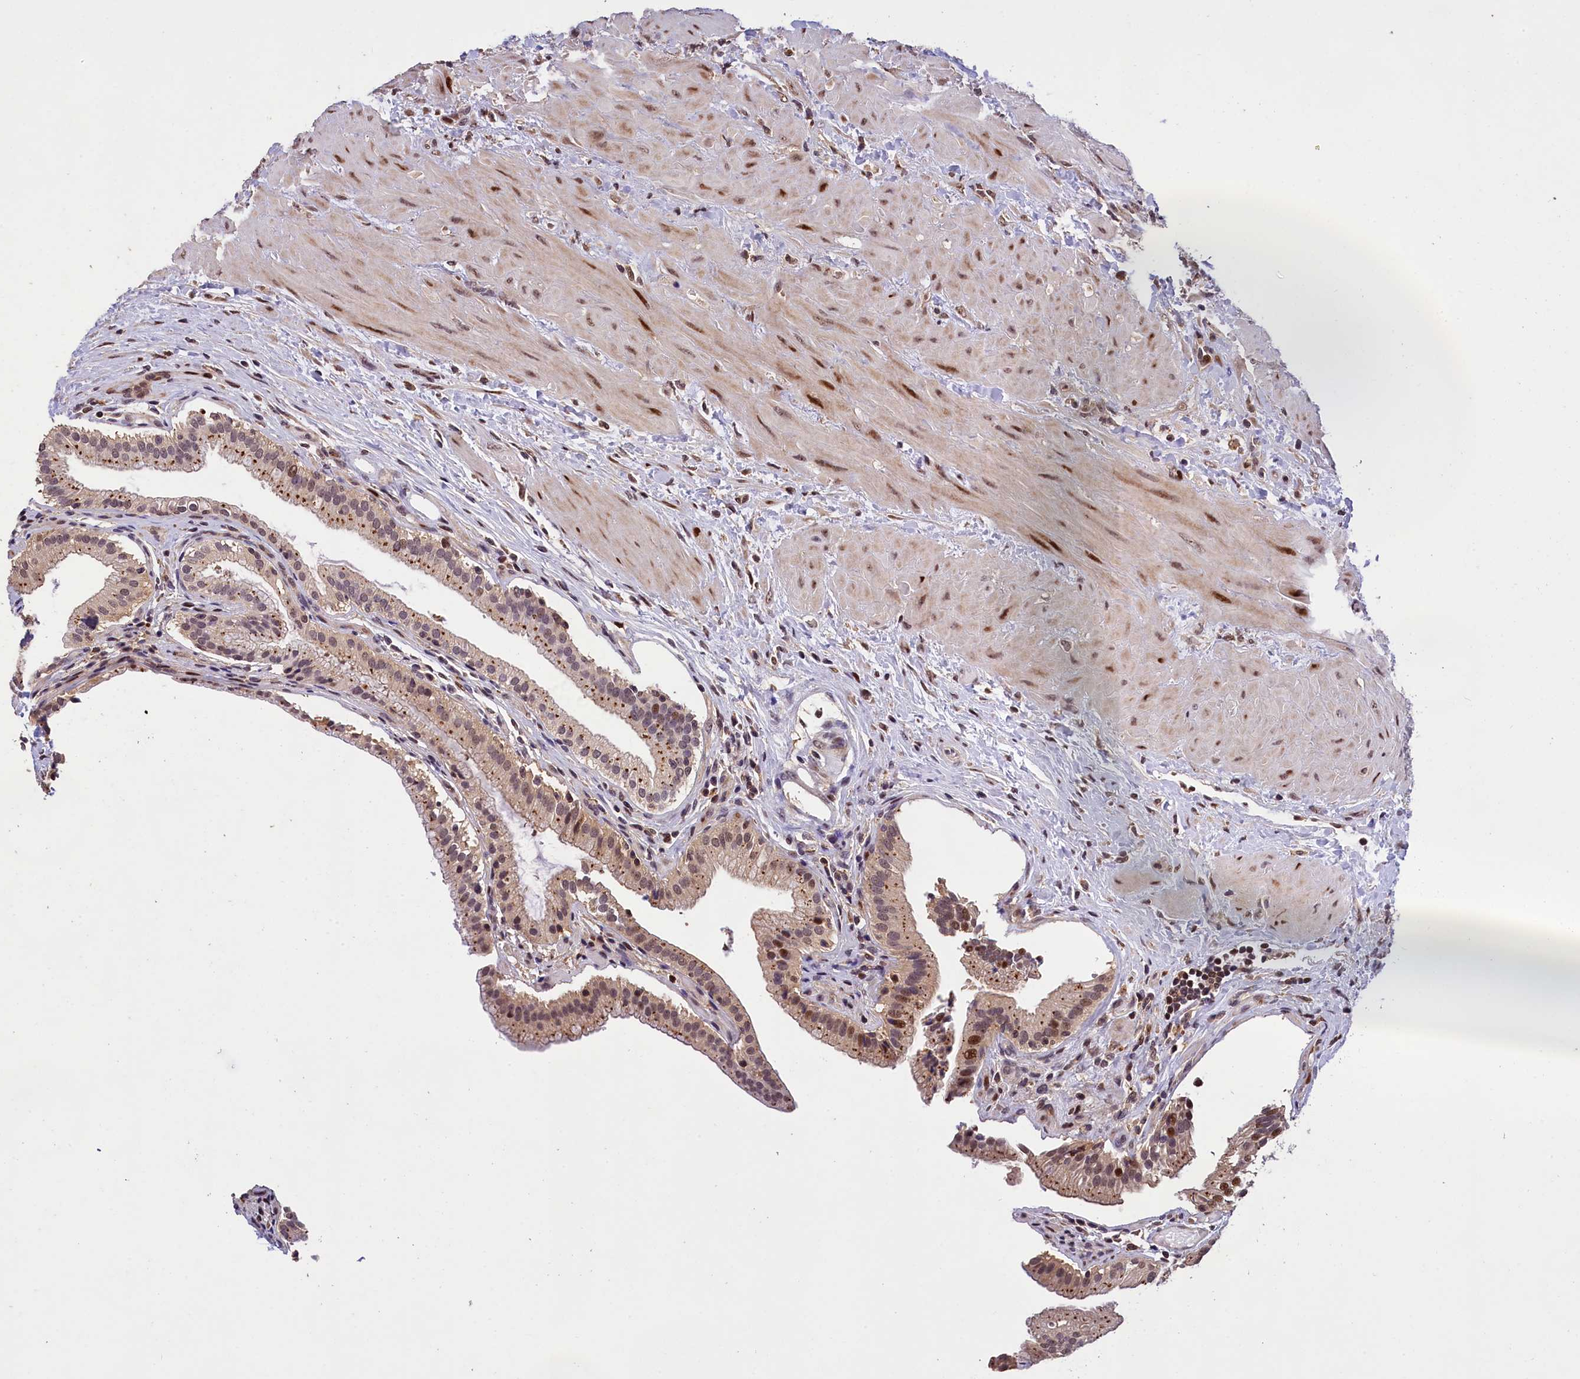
{"staining": {"intensity": "moderate", "quantity": ">75%", "location": "cytoplasmic/membranous,nuclear"}, "tissue": "gallbladder", "cell_type": "Glandular cells", "image_type": "normal", "snomed": [{"axis": "morphology", "description": "Normal tissue, NOS"}, {"axis": "topography", "description": "Gallbladder"}], "caption": "Human gallbladder stained for a protein (brown) displays moderate cytoplasmic/membranous,nuclear positive positivity in approximately >75% of glandular cells.", "gene": "PHAF1", "patient": {"sex": "male", "age": 24}}